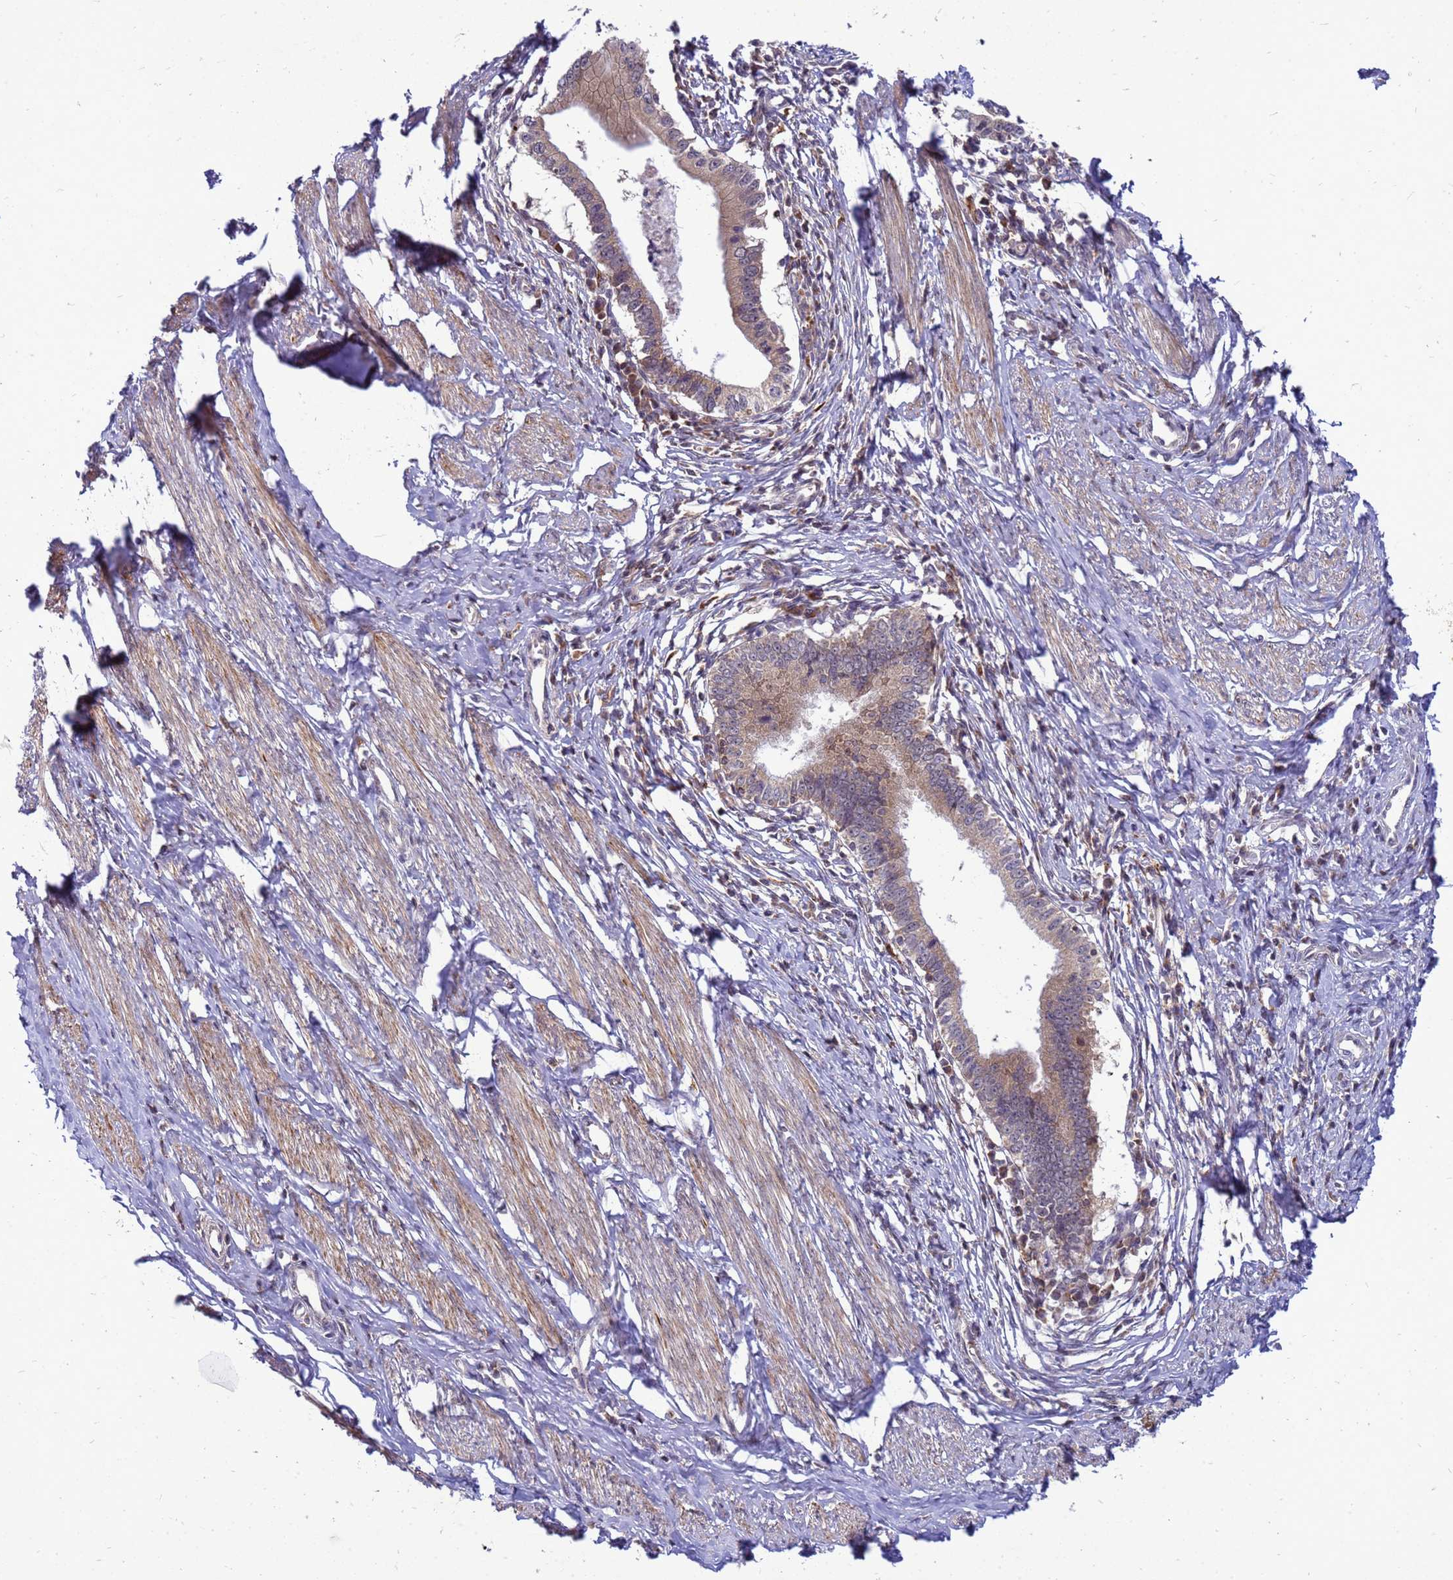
{"staining": {"intensity": "weak", "quantity": ">75%", "location": "cytoplasmic/membranous"}, "tissue": "cervical cancer", "cell_type": "Tumor cells", "image_type": "cancer", "snomed": [{"axis": "morphology", "description": "Adenocarcinoma, NOS"}, {"axis": "topography", "description": "Cervix"}], "caption": "Immunohistochemical staining of cervical adenocarcinoma shows weak cytoplasmic/membranous protein positivity in approximately >75% of tumor cells.", "gene": "C12orf43", "patient": {"sex": "female", "age": 36}}